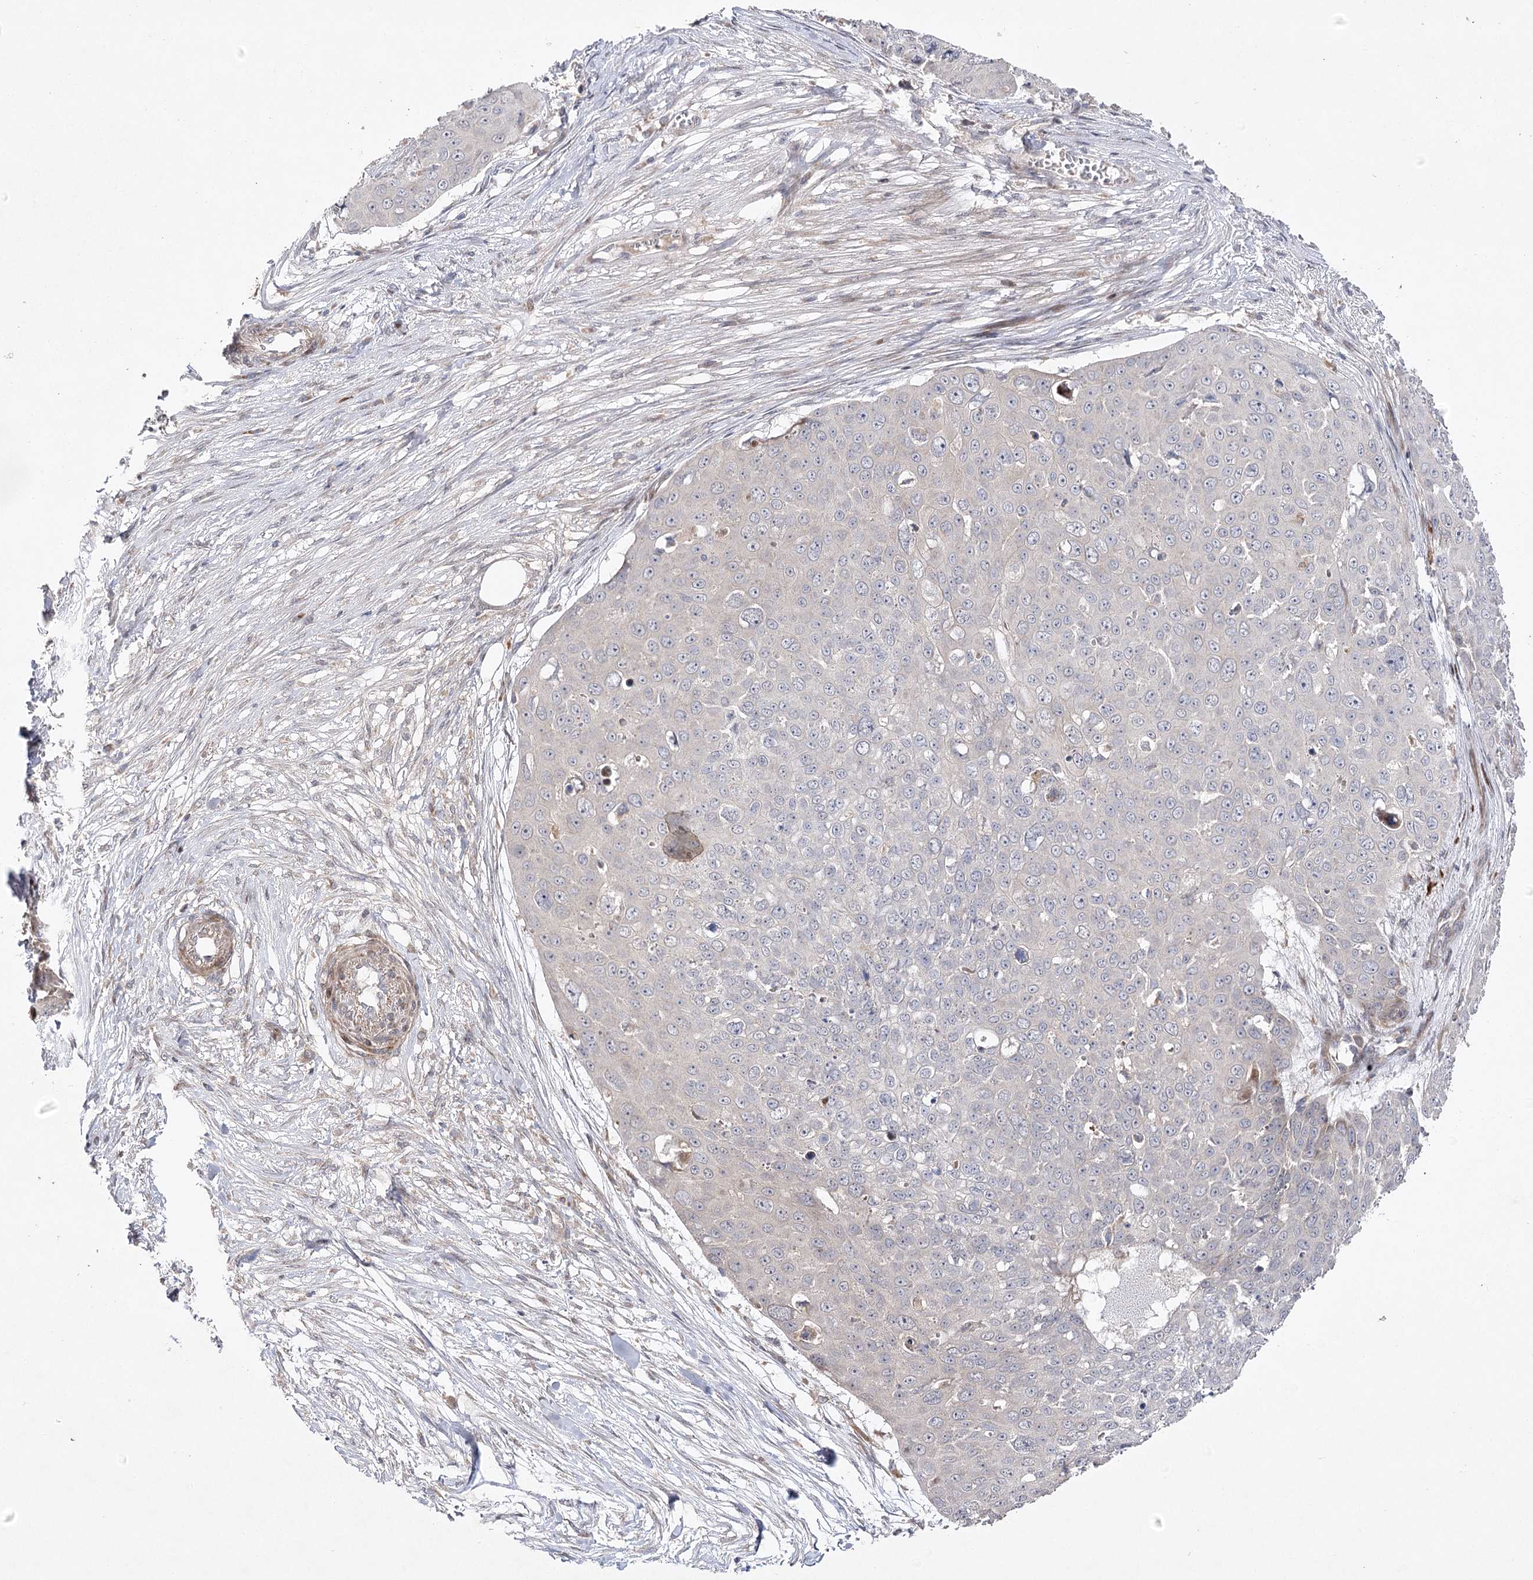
{"staining": {"intensity": "negative", "quantity": "none", "location": "none"}, "tissue": "skin cancer", "cell_type": "Tumor cells", "image_type": "cancer", "snomed": [{"axis": "morphology", "description": "Squamous cell carcinoma, NOS"}, {"axis": "topography", "description": "Skin"}], "caption": "Protein analysis of squamous cell carcinoma (skin) shows no significant positivity in tumor cells.", "gene": "OBSL1", "patient": {"sex": "male", "age": 71}}